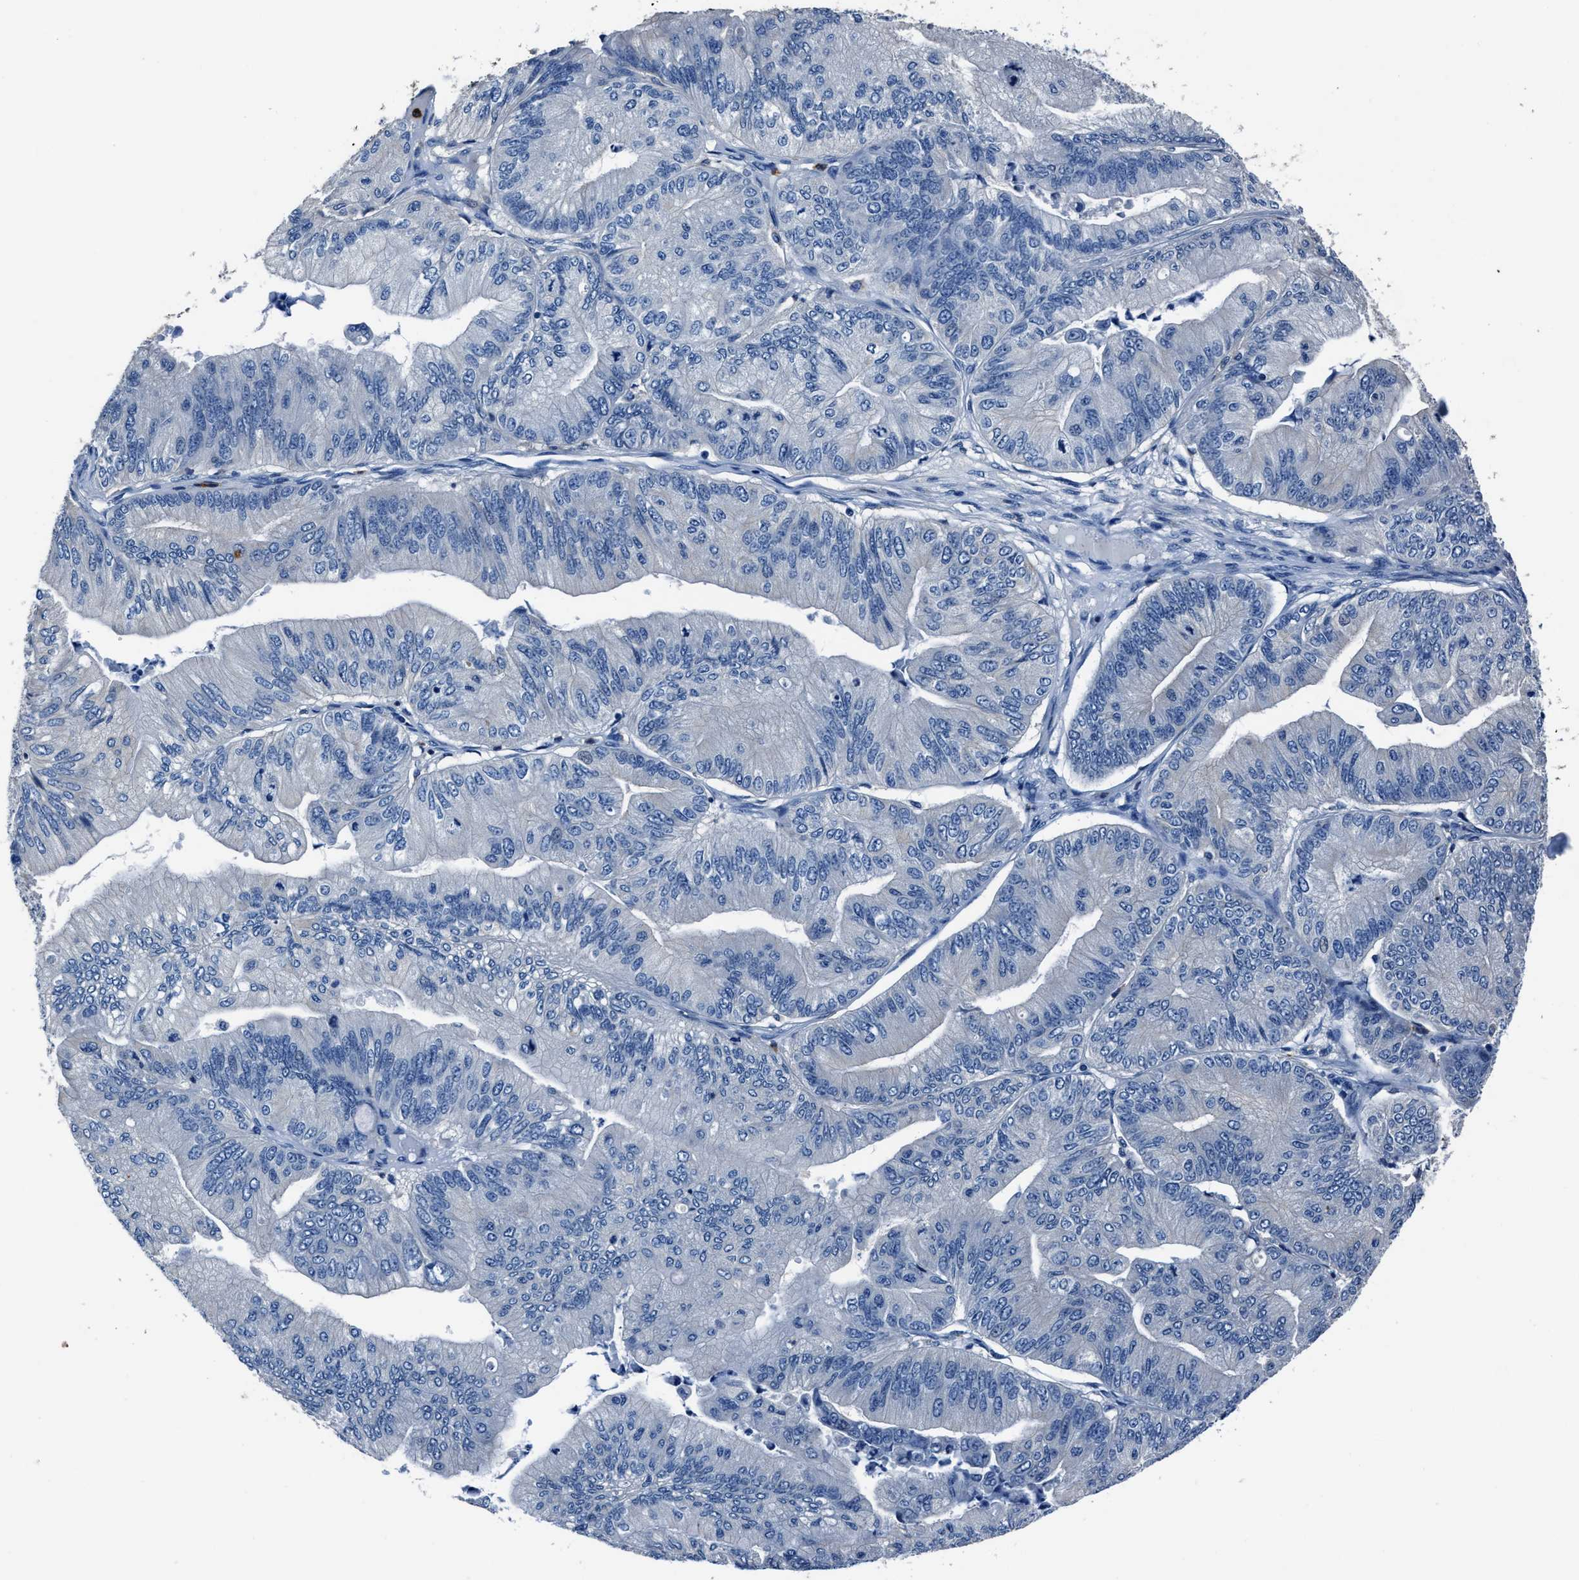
{"staining": {"intensity": "negative", "quantity": "none", "location": "none"}, "tissue": "ovarian cancer", "cell_type": "Tumor cells", "image_type": "cancer", "snomed": [{"axis": "morphology", "description": "Cystadenocarcinoma, mucinous, NOS"}, {"axis": "topography", "description": "Ovary"}], "caption": "A histopathology image of human ovarian mucinous cystadenocarcinoma is negative for staining in tumor cells.", "gene": "FGL2", "patient": {"sex": "female", "age": 61}}